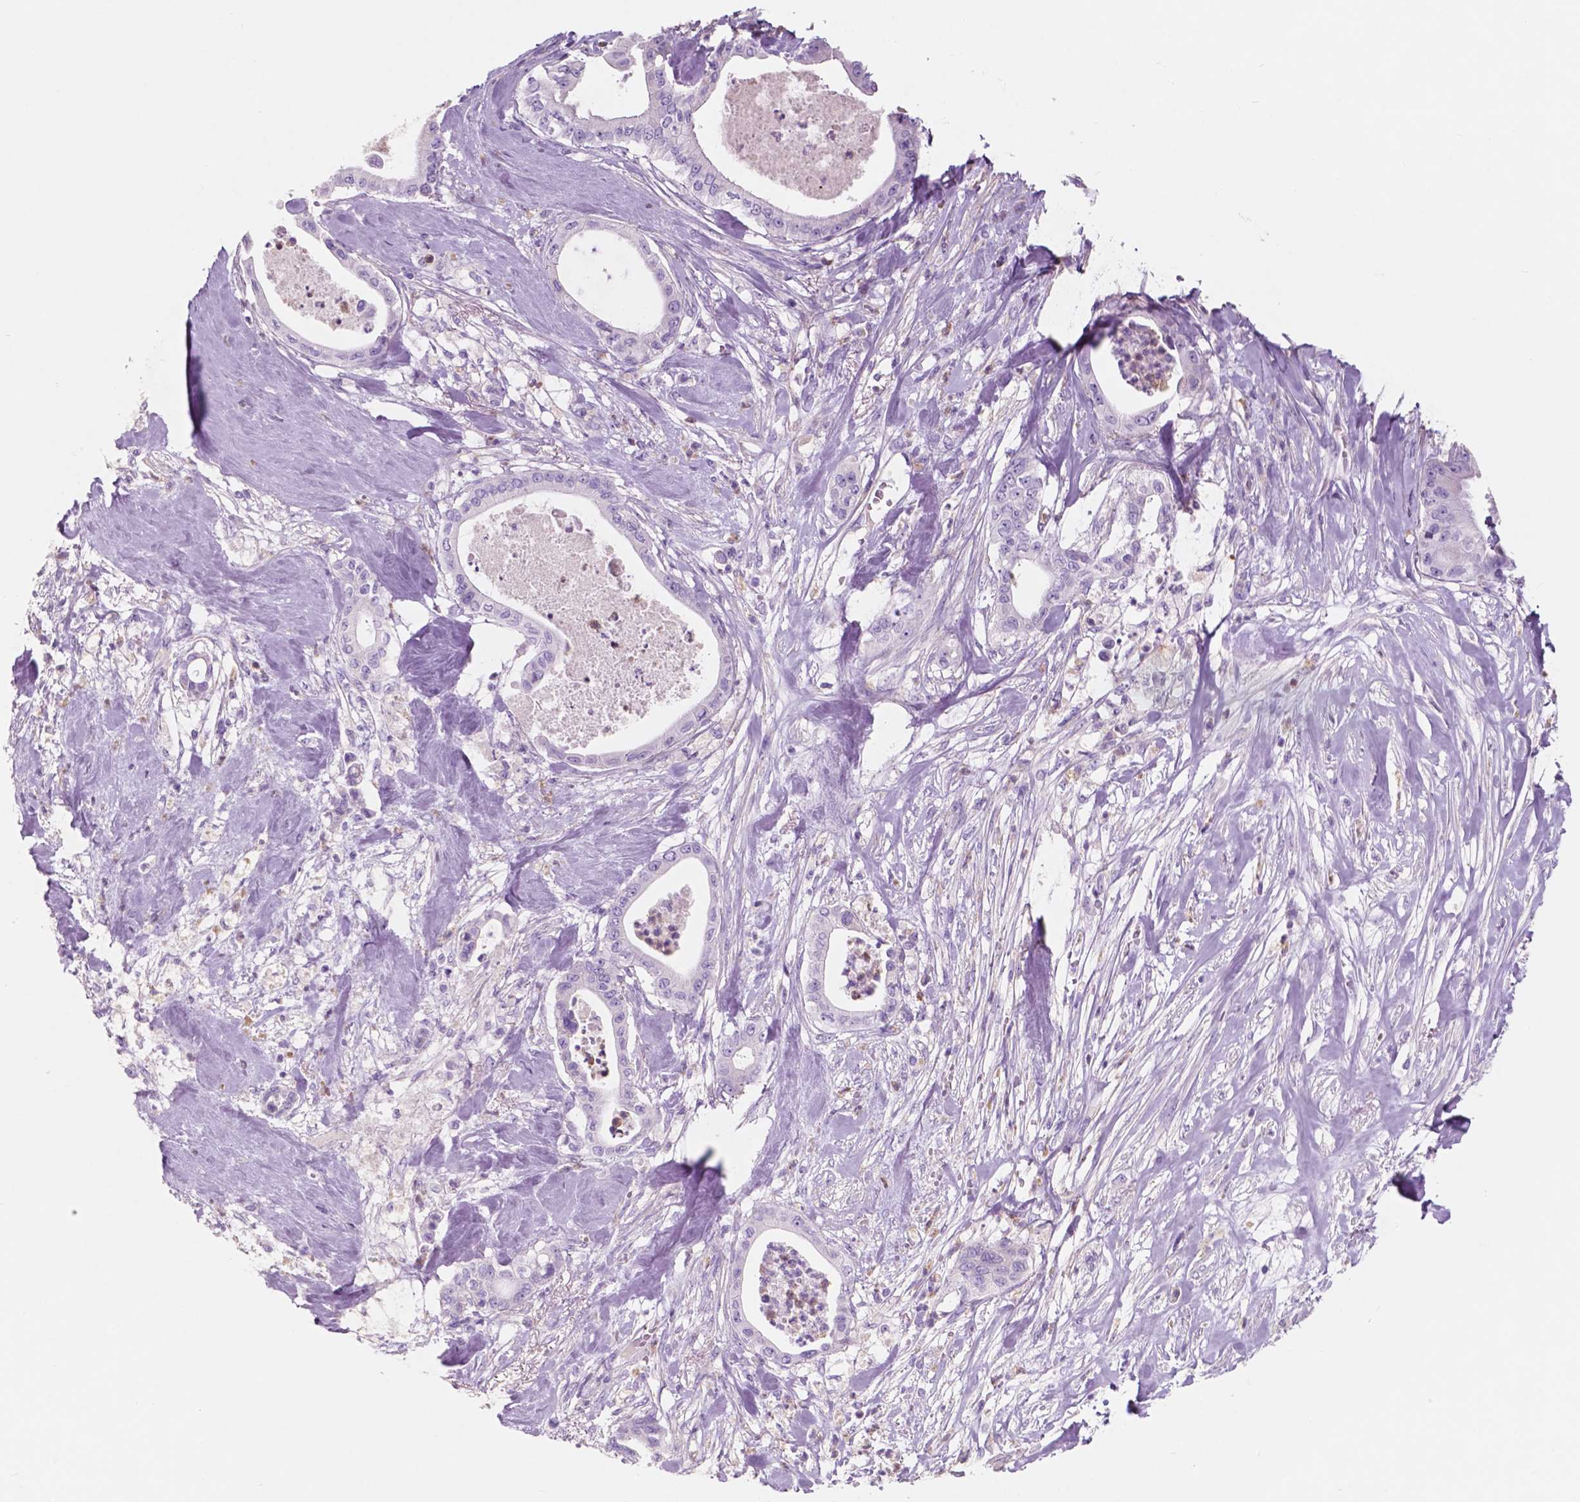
{"staining": {"intensity": "negative", "quantity": "none", "location": "none"}, "tissue": "pancreatic cancer", "cell_type": "Tumor cells", "image_type": "cancer", "snomed": [{"axis": "morphology", "description": "Adenocarcinoma, NOS"}, {"axis": "topography", "description": "Pancreas"}], "caption": "The histopathology image reveals no staining of tumor cells in pancreatic cancer (adenocarcinoma).", "gene": "CUZD1", "patient": {"sex": "male", "age": 71}}